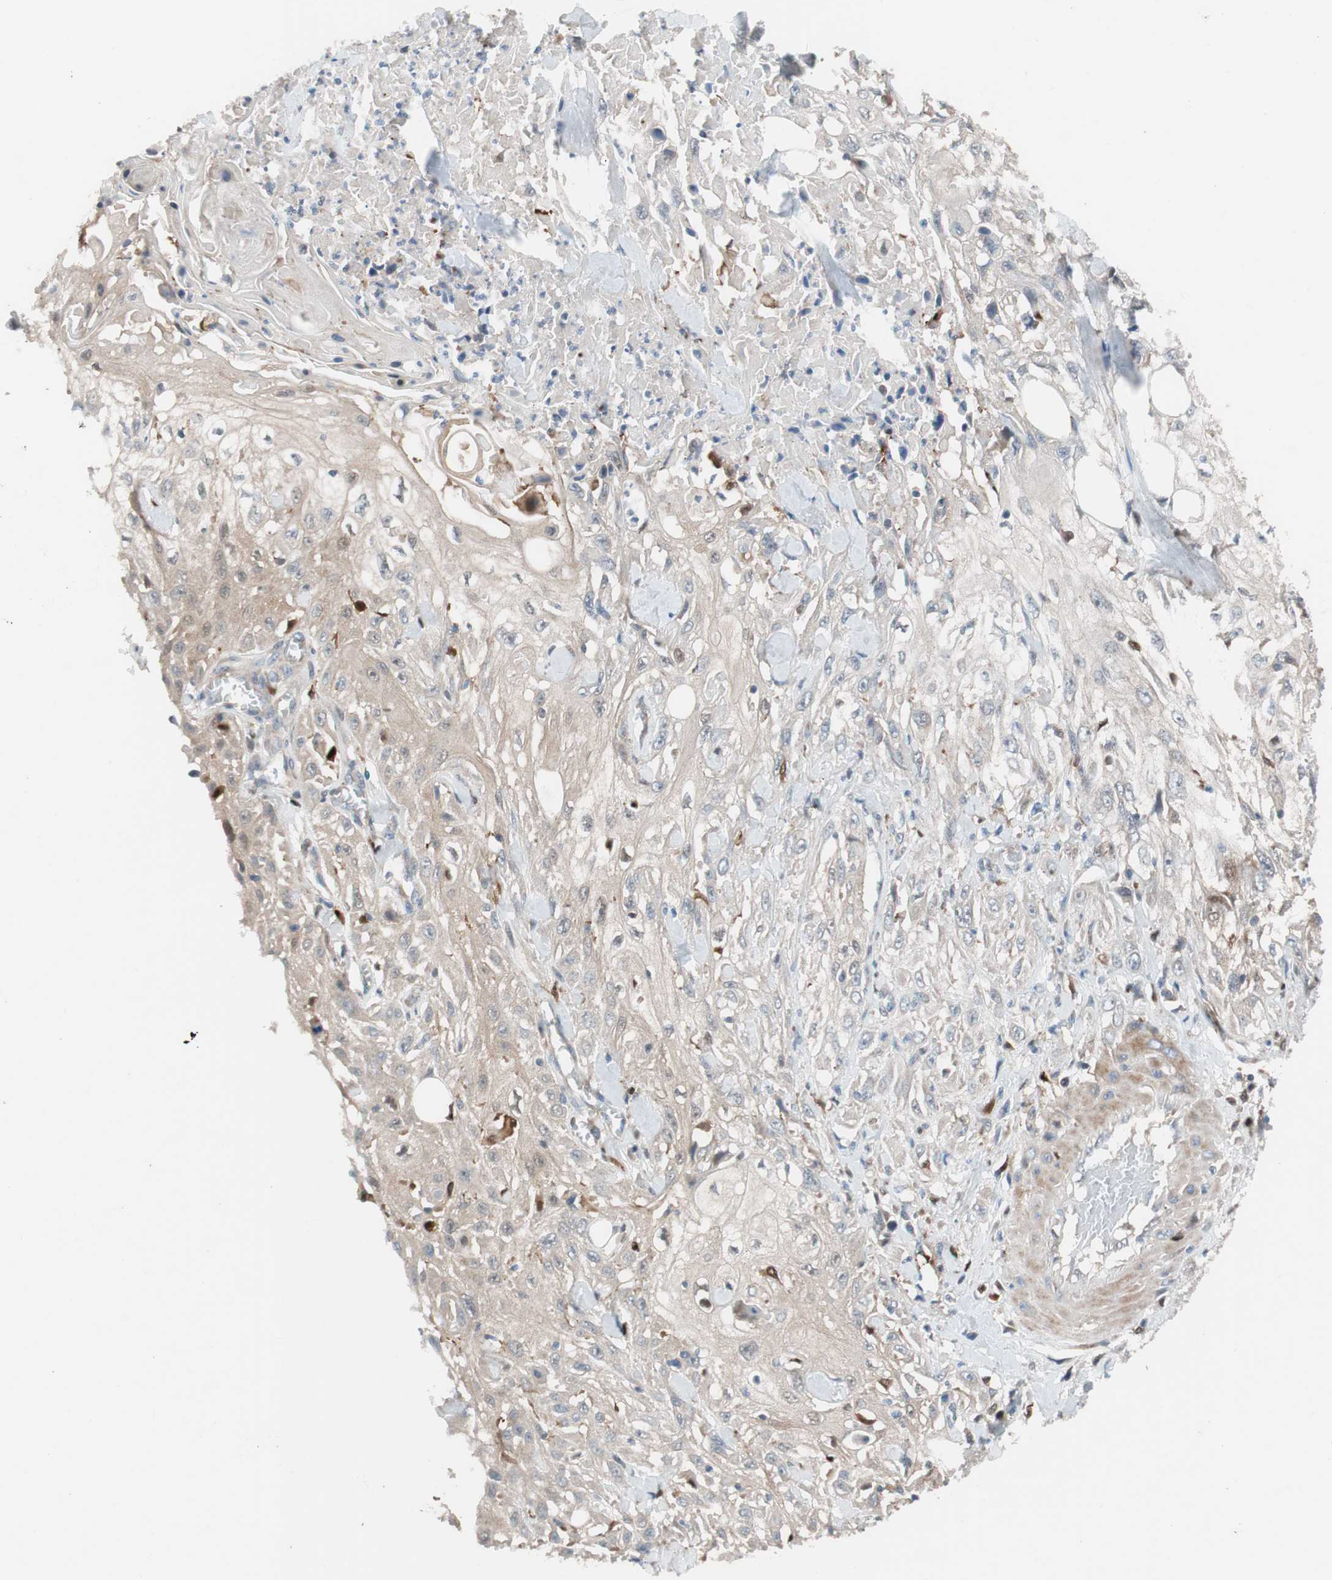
{"staining": {"intensity": "weak", "quantity": "25%-75%", "location": "cytoplasmic/membranous"}, "tissue": "skin cancer", "cell_type": "Tumor cells", "image_type": "cancer", "snomed": [{"axis": "morphology", "description": "Squamous cell carcinoma, NOS"}, {"axis": "morphology", "description": "Squamous cell carcinoma, metastatic, NOS"}, {"axis": "topography", "description": "Skin"}, {"axis": "topography", "description": "Lymph node"}], "caption": "A brown stain shows weak cytoplasmic/membranous expression of a protein in human squamous cell carcinoma (skin) tumor cells.", "gene": "FAAH", "patient": {"sex": "male", "age": 75}}